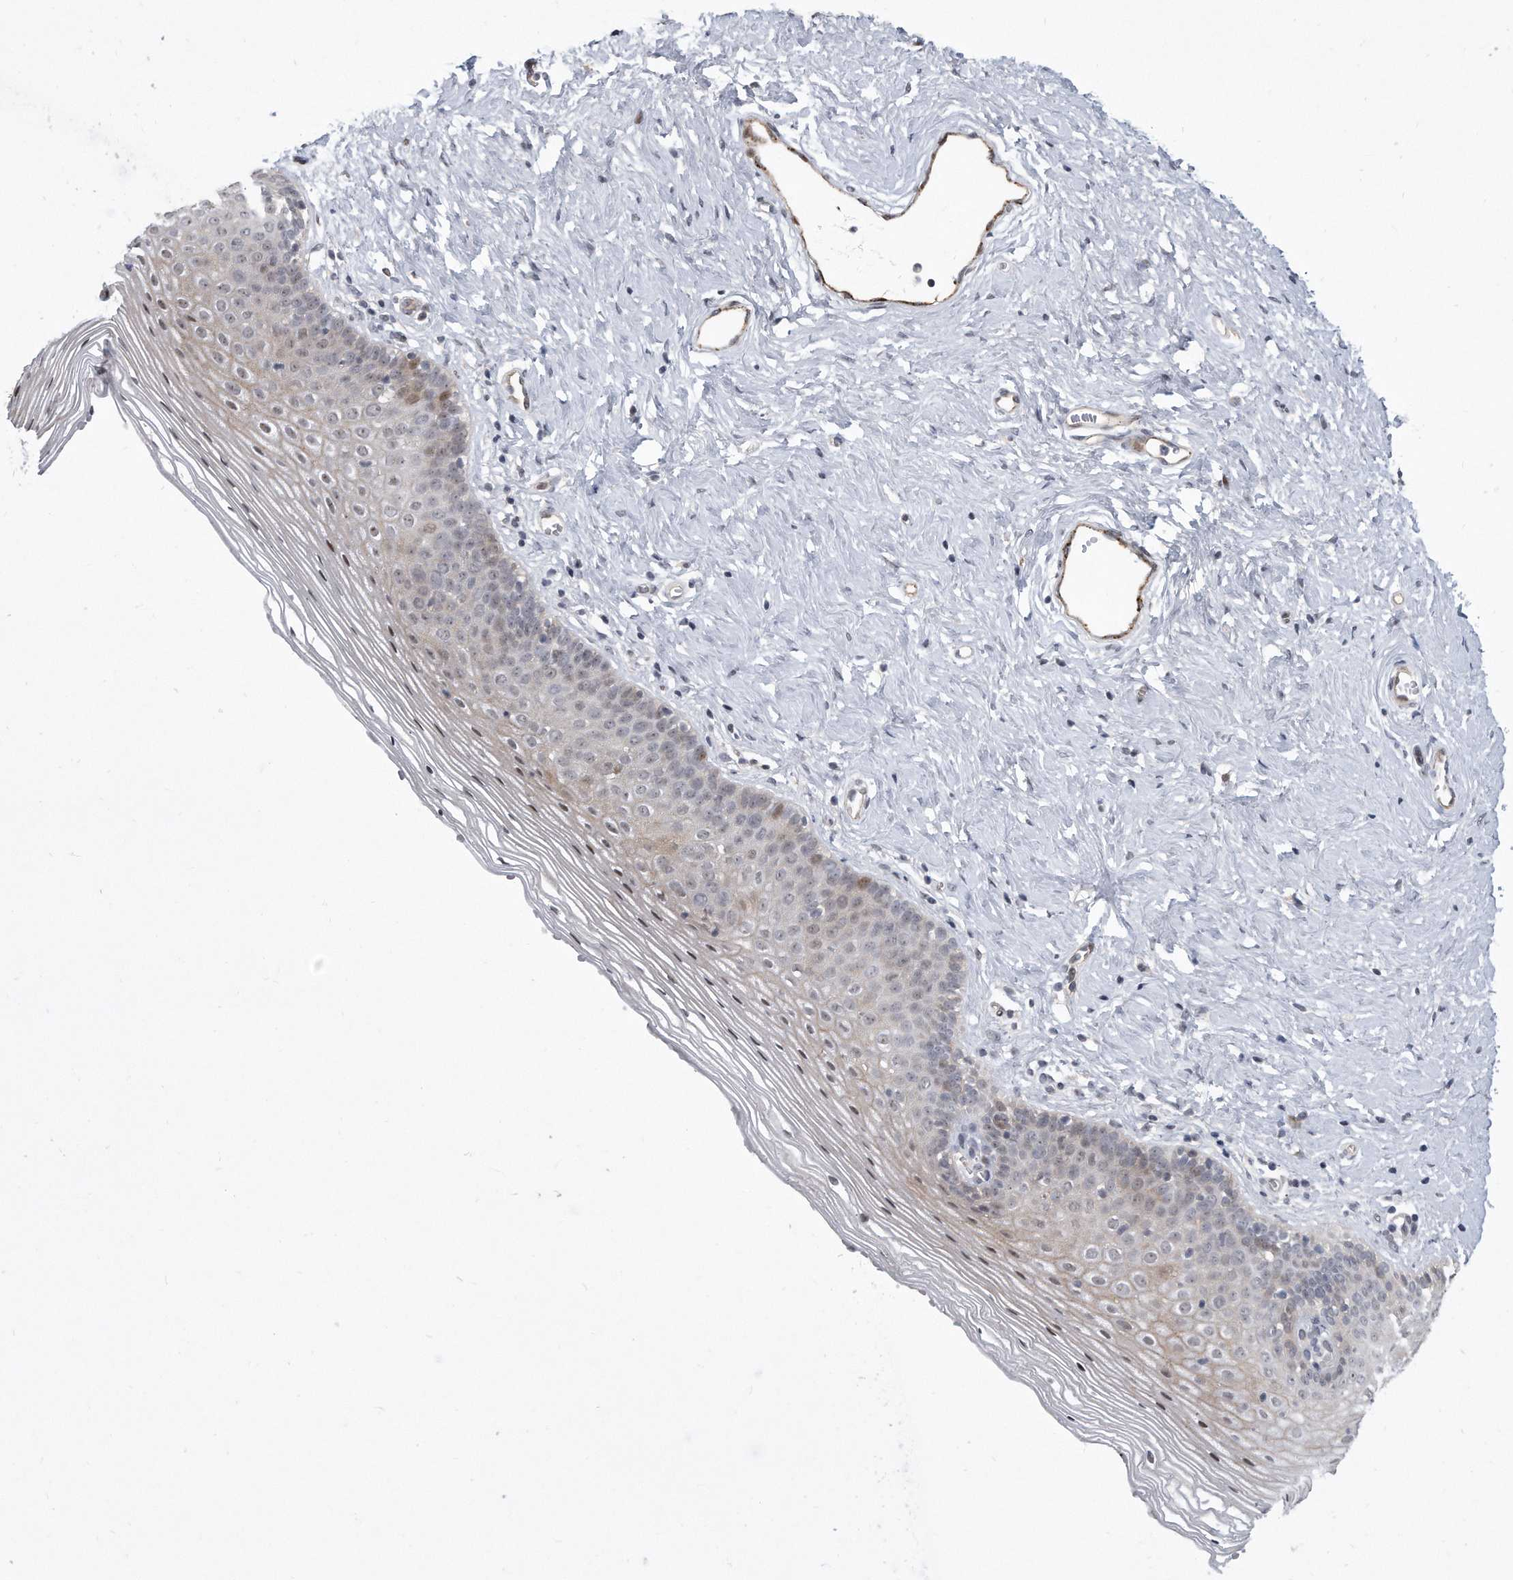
{"staining": {"intensity": "moderate", "quantity": "25%-75%", "location": "cytoplasmic/membranous,nuclear"}, "tissue": "vagina", "cell_type": "Squamous epithelial cells", "image_type": "normal", "snomed": [{"axis": "morphology", "description": "Normal tissue, NOS"}, {"axis": "topography", "description": "Vagina"}], "caption": "Protein analysis of benign vagina reveals moderate cytoplasmic/membranous,nuclear positivity in approximately 25%-75% of squamous epithelial cells. The protein of interest is stained brown, and the nuclei are stained in blue (DAB (3,3'-diaminobenzidine) IHC with brightfield microscopy, high magnification).", "gene": "PGBD2", "patient": {"sex": "female", "age": 32}}